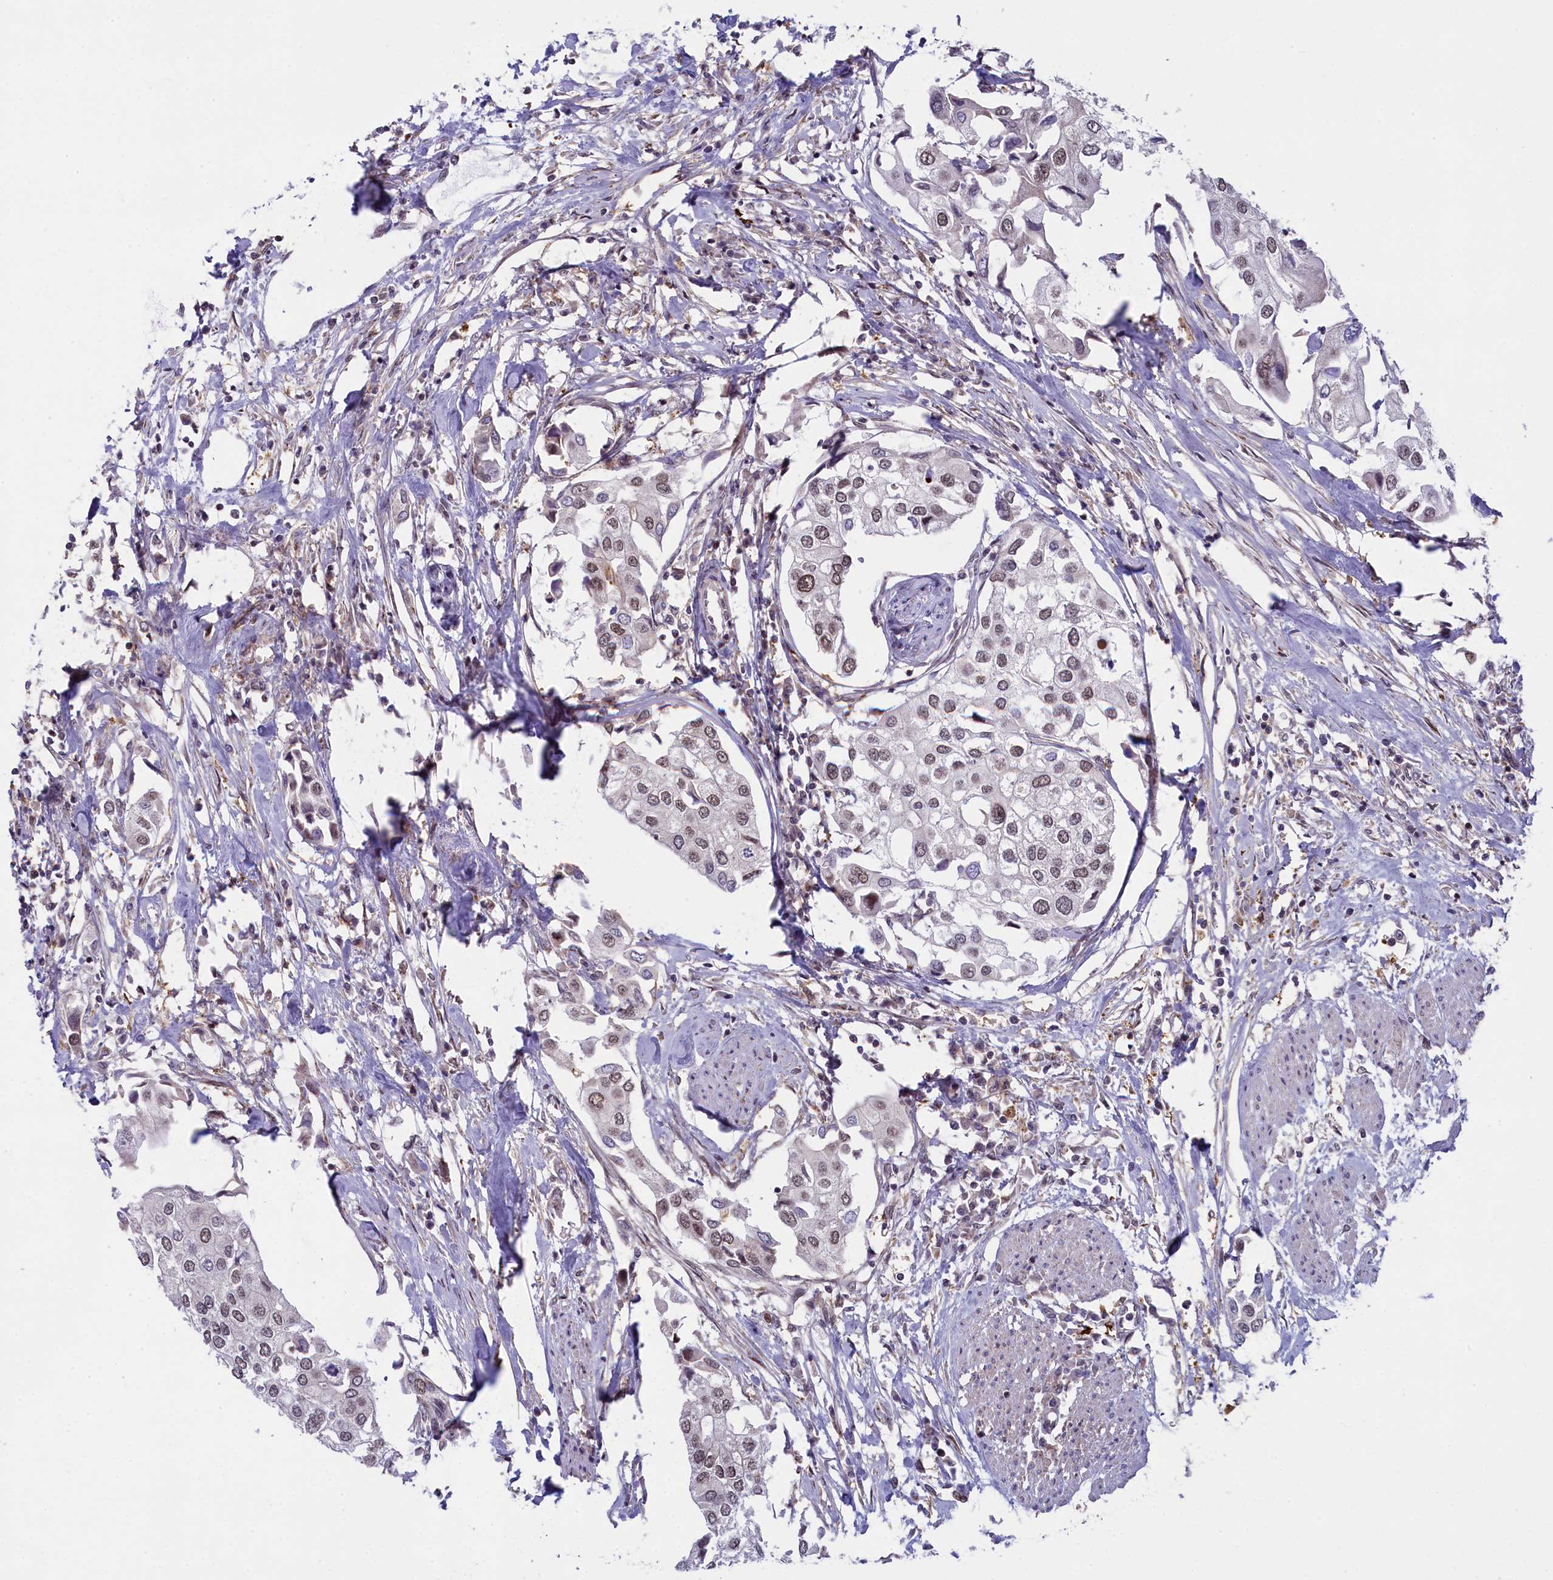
{"staining": {"intensity": "weak", "quantity": ">75%", "location": "nuclear"}, "tissue": "urothelial cancer", "cell_type": "Tumor cells", "image_type": "cancer", "snomed": [{"axis": "morphology", "description": "Urothelial carcinoma, High grade"}, {"axis": "topography", "description": "Urinary bladder"}], "caption": "The histopathology image demonstrates immunohistochemical staining of urothelial carcinoma (high-grade). There is weak nuclear expression is identified in approximately >75% of tumor cells. Nuclei are stained in blue.", "gene": "FCHO1", "patient": {"sex": "male", "age": 64}}